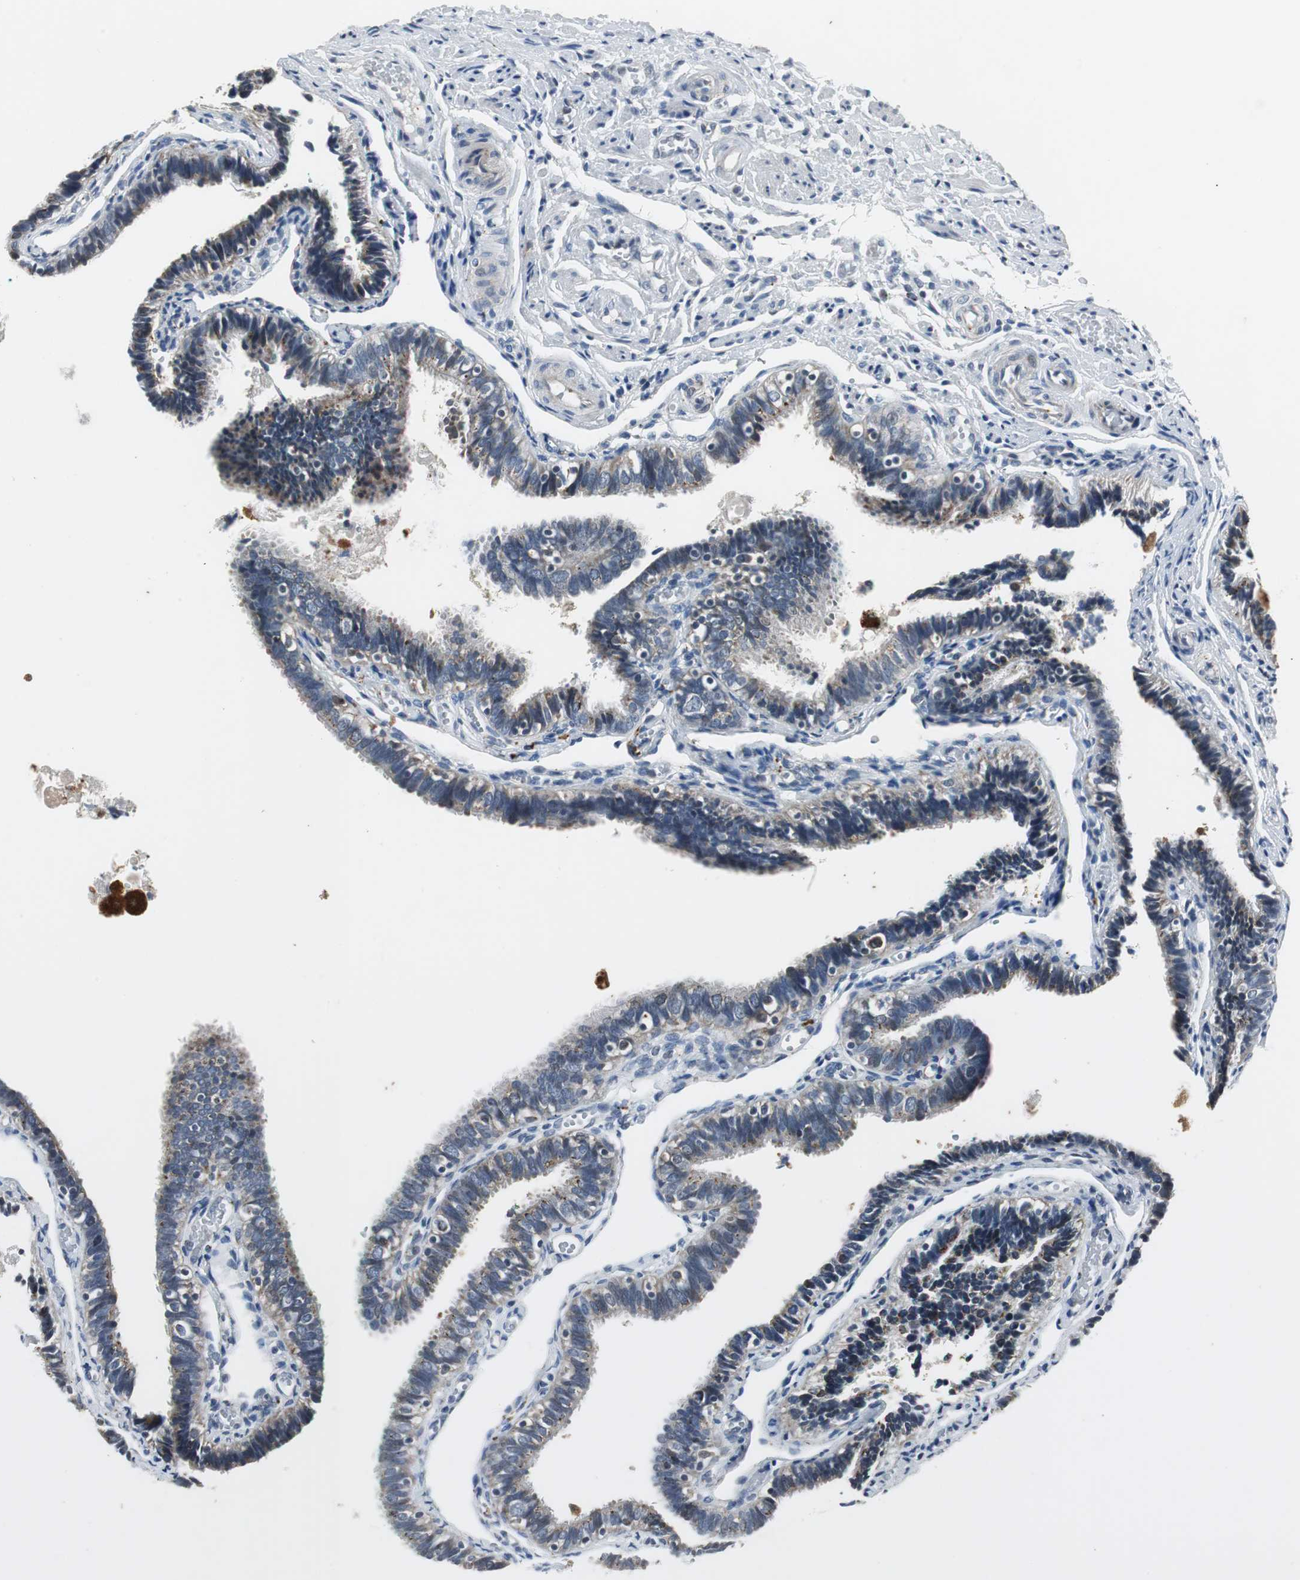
{"staining": {"intensity": "weak", "quantity": "<25%", "location": "cytoplasmic/membranous"}, "tissue": "fallopian tube", "cell_type": "Glandular cells", "image_type": "normal", "snomed": [{"axis": "morphology", "description": "Normal tissue, NOS"}, {"axis": "topography", "description": "Fallopian tube"}], "caption": "IHC micrograph of benign fallopian tube: fallopian tube stained with DAB demonstrates no significant protein positivity in glandular cells.", "gene": "NLGN1", "patient": {"sex": "female", "age": 46}}